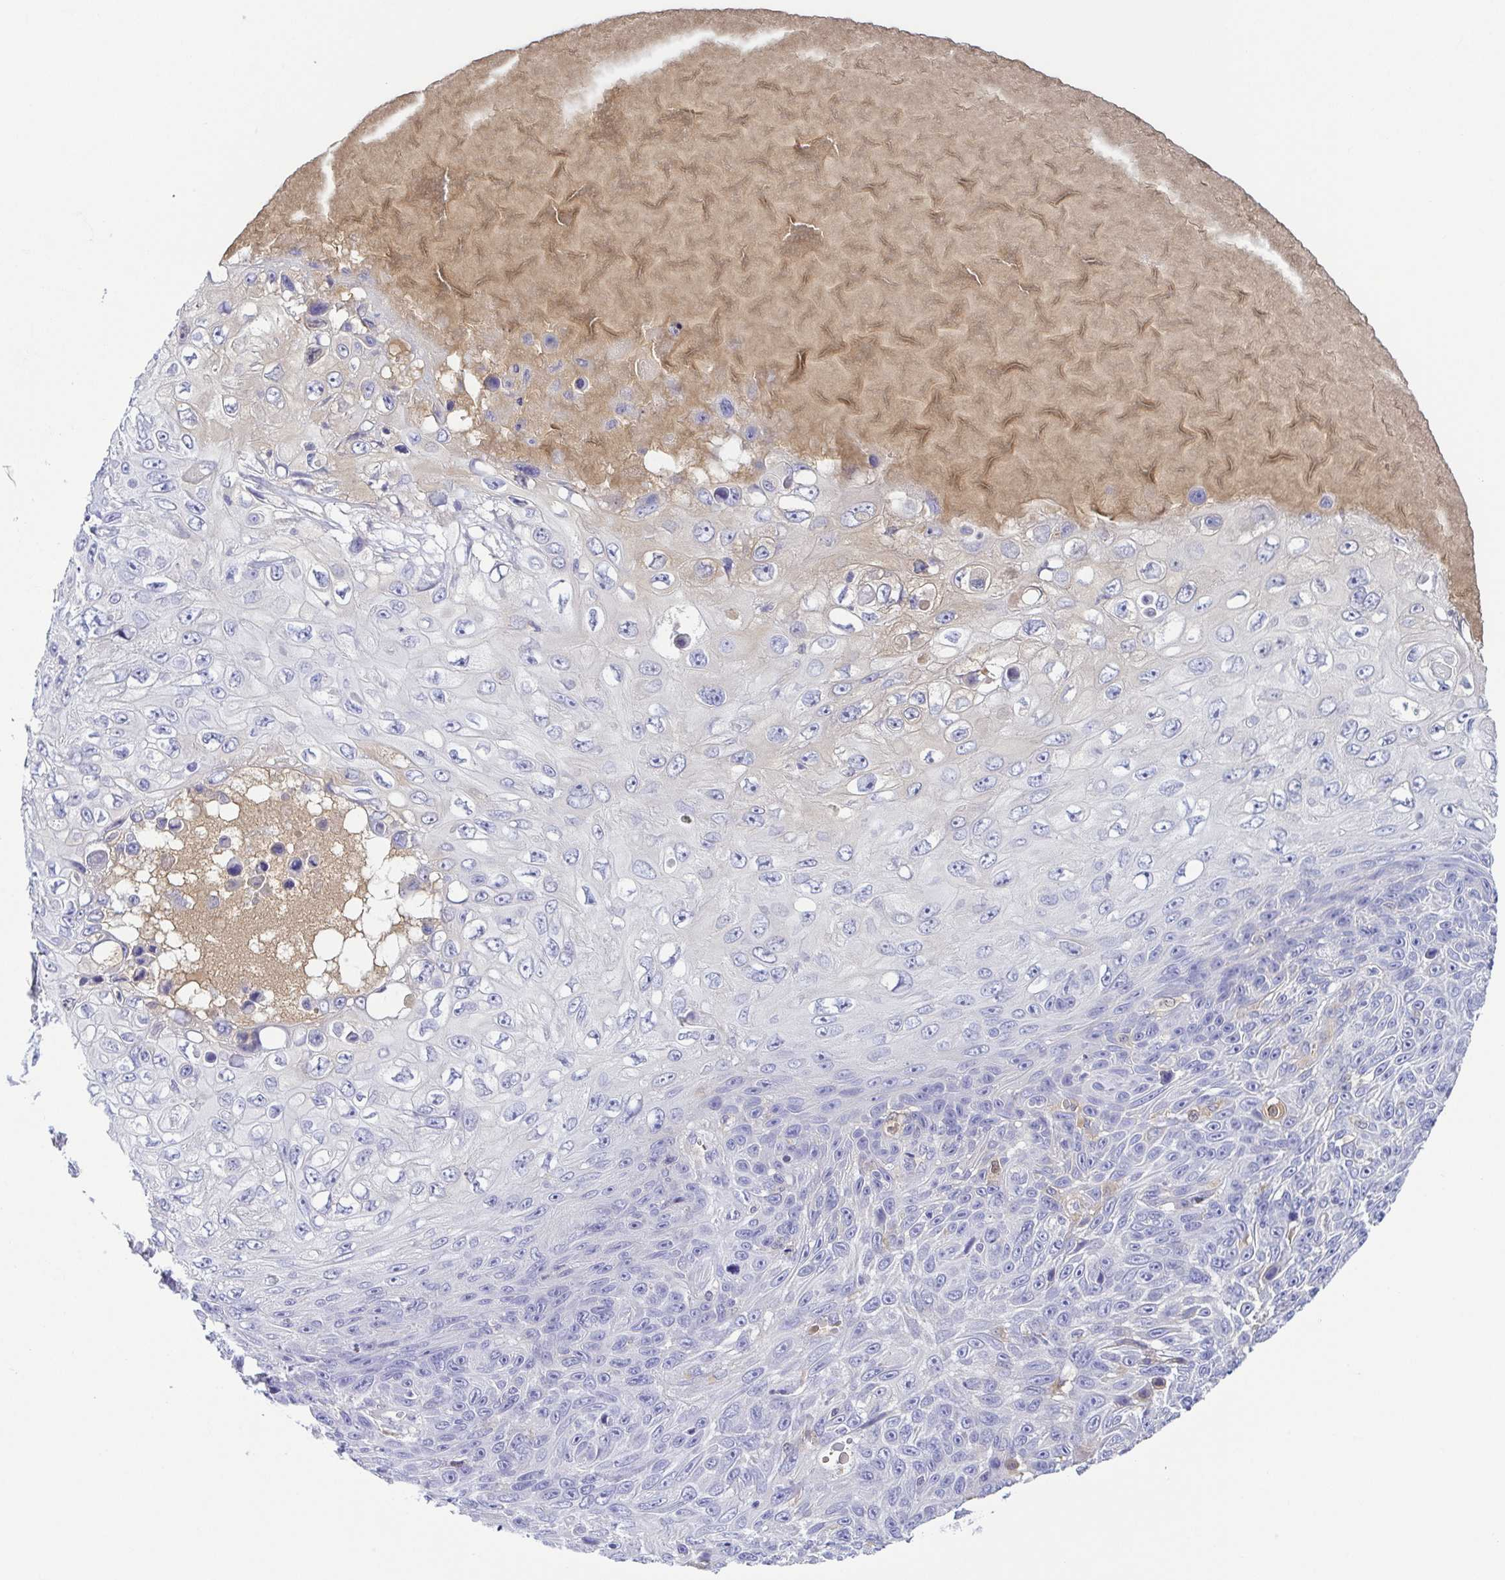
{"staining": {"intensity": "negative", "quantity": "none", "location": "none"}, "tissue": "skin cancer", "cell_type": "Tumor cells", "image_type": "cancer", "snomed": [{"axis": "morphology", "description": "Squamous cell carcinoma, NOS"}, {"axis": "topography", "description": "Skin"}], "caption": "Immunohistochemistry (IHC) of skin squamous cell carcinoma exhibits no expression in tumor cells.", "gene": "A1BG", "patient": {"sex": "male", "age": 82}}